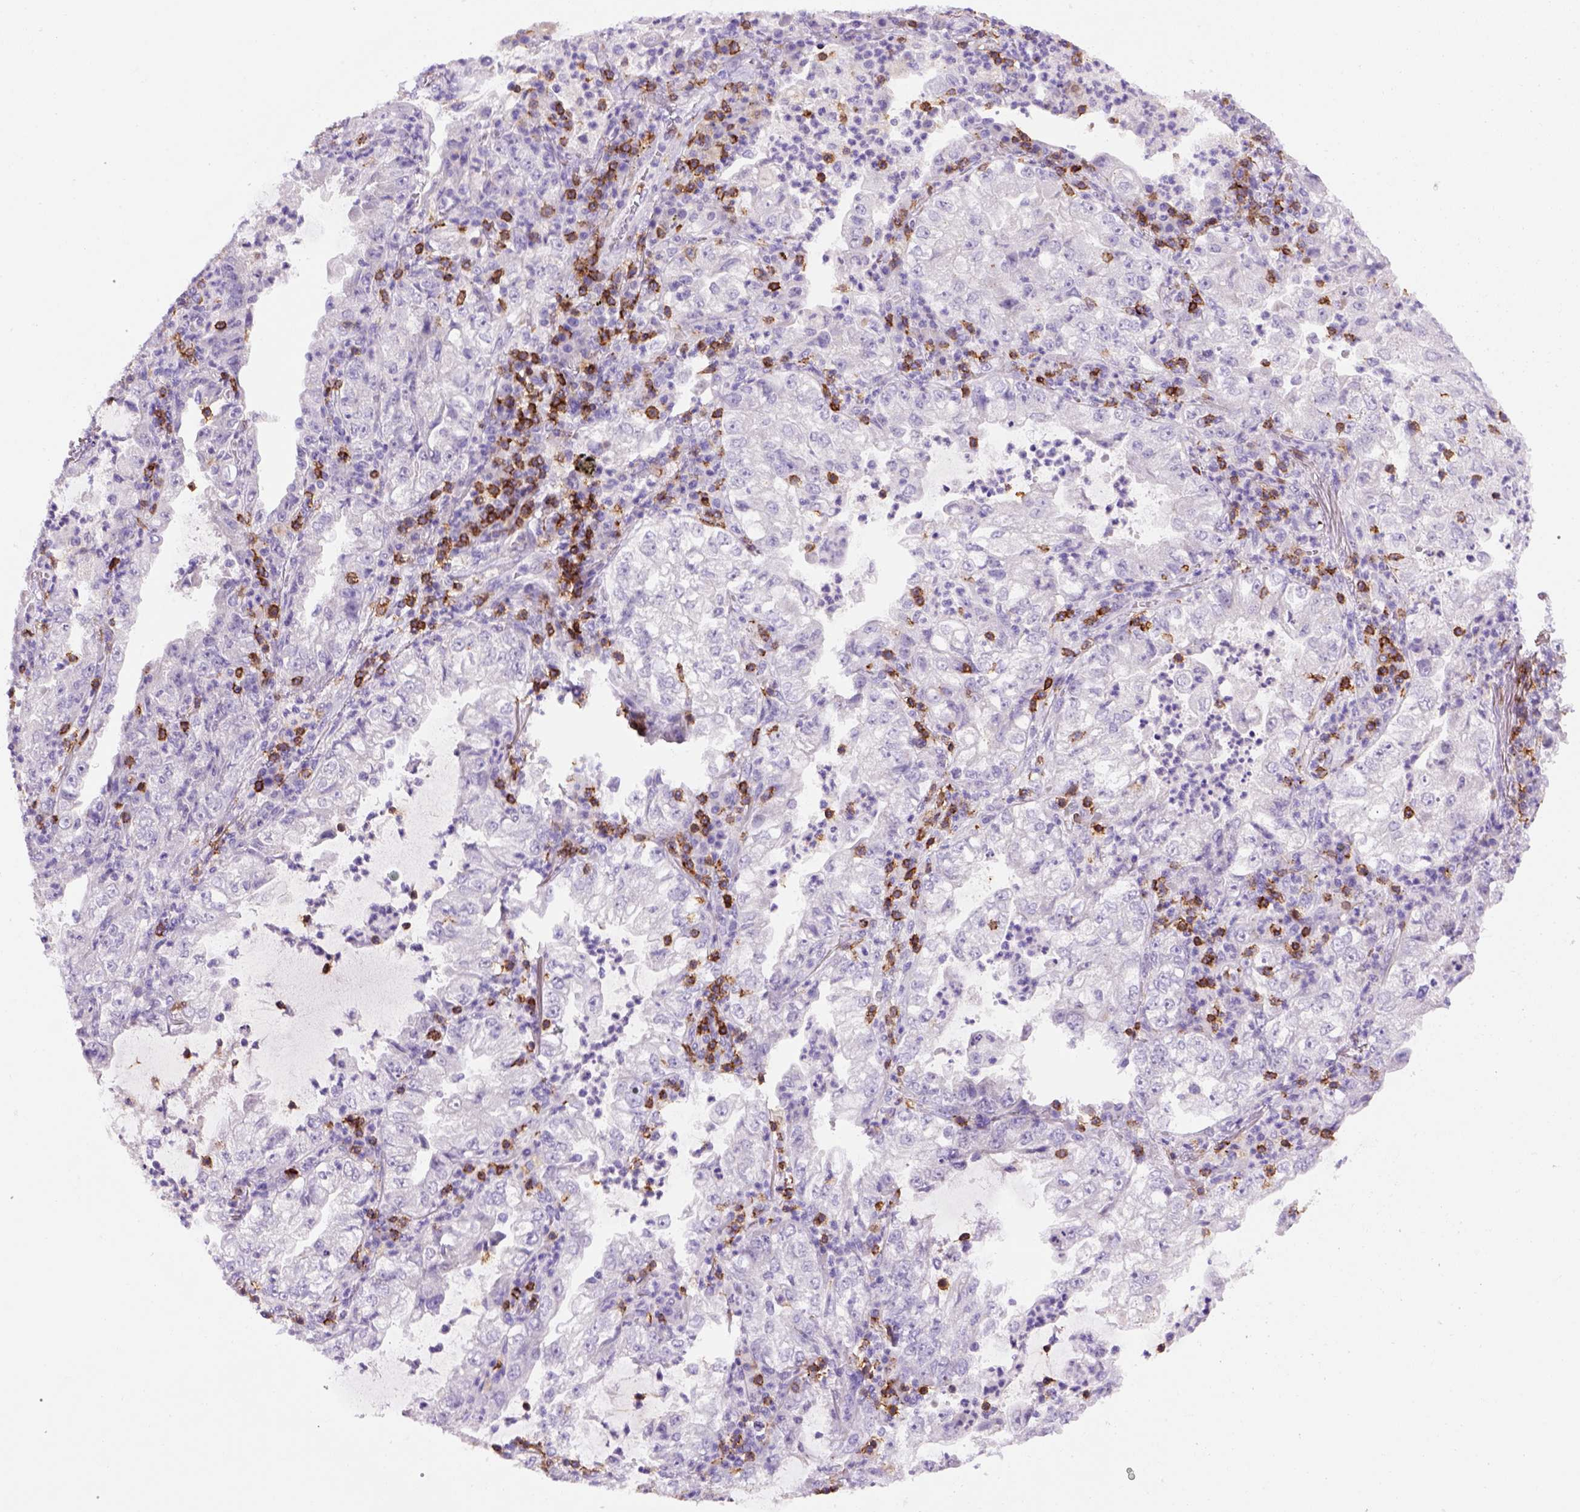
{"staining": {"intensity": "negative", "quantity": "none", "location": "none"}, "tissue": "lung cancer", "cell_type": "Tumor cells", "image_type": "cancer", "snomed": [{"axis": "morphology", "description": "Adenocarcinoma, NOS"}, {"axis": "topography", "description": "Lung"}], "caption": "Photomicrograph shows no protein expression in tumor cells of lung cancer tissue.", "gene": "CD3E", "patient": {"sex": "female", "age": 73}}